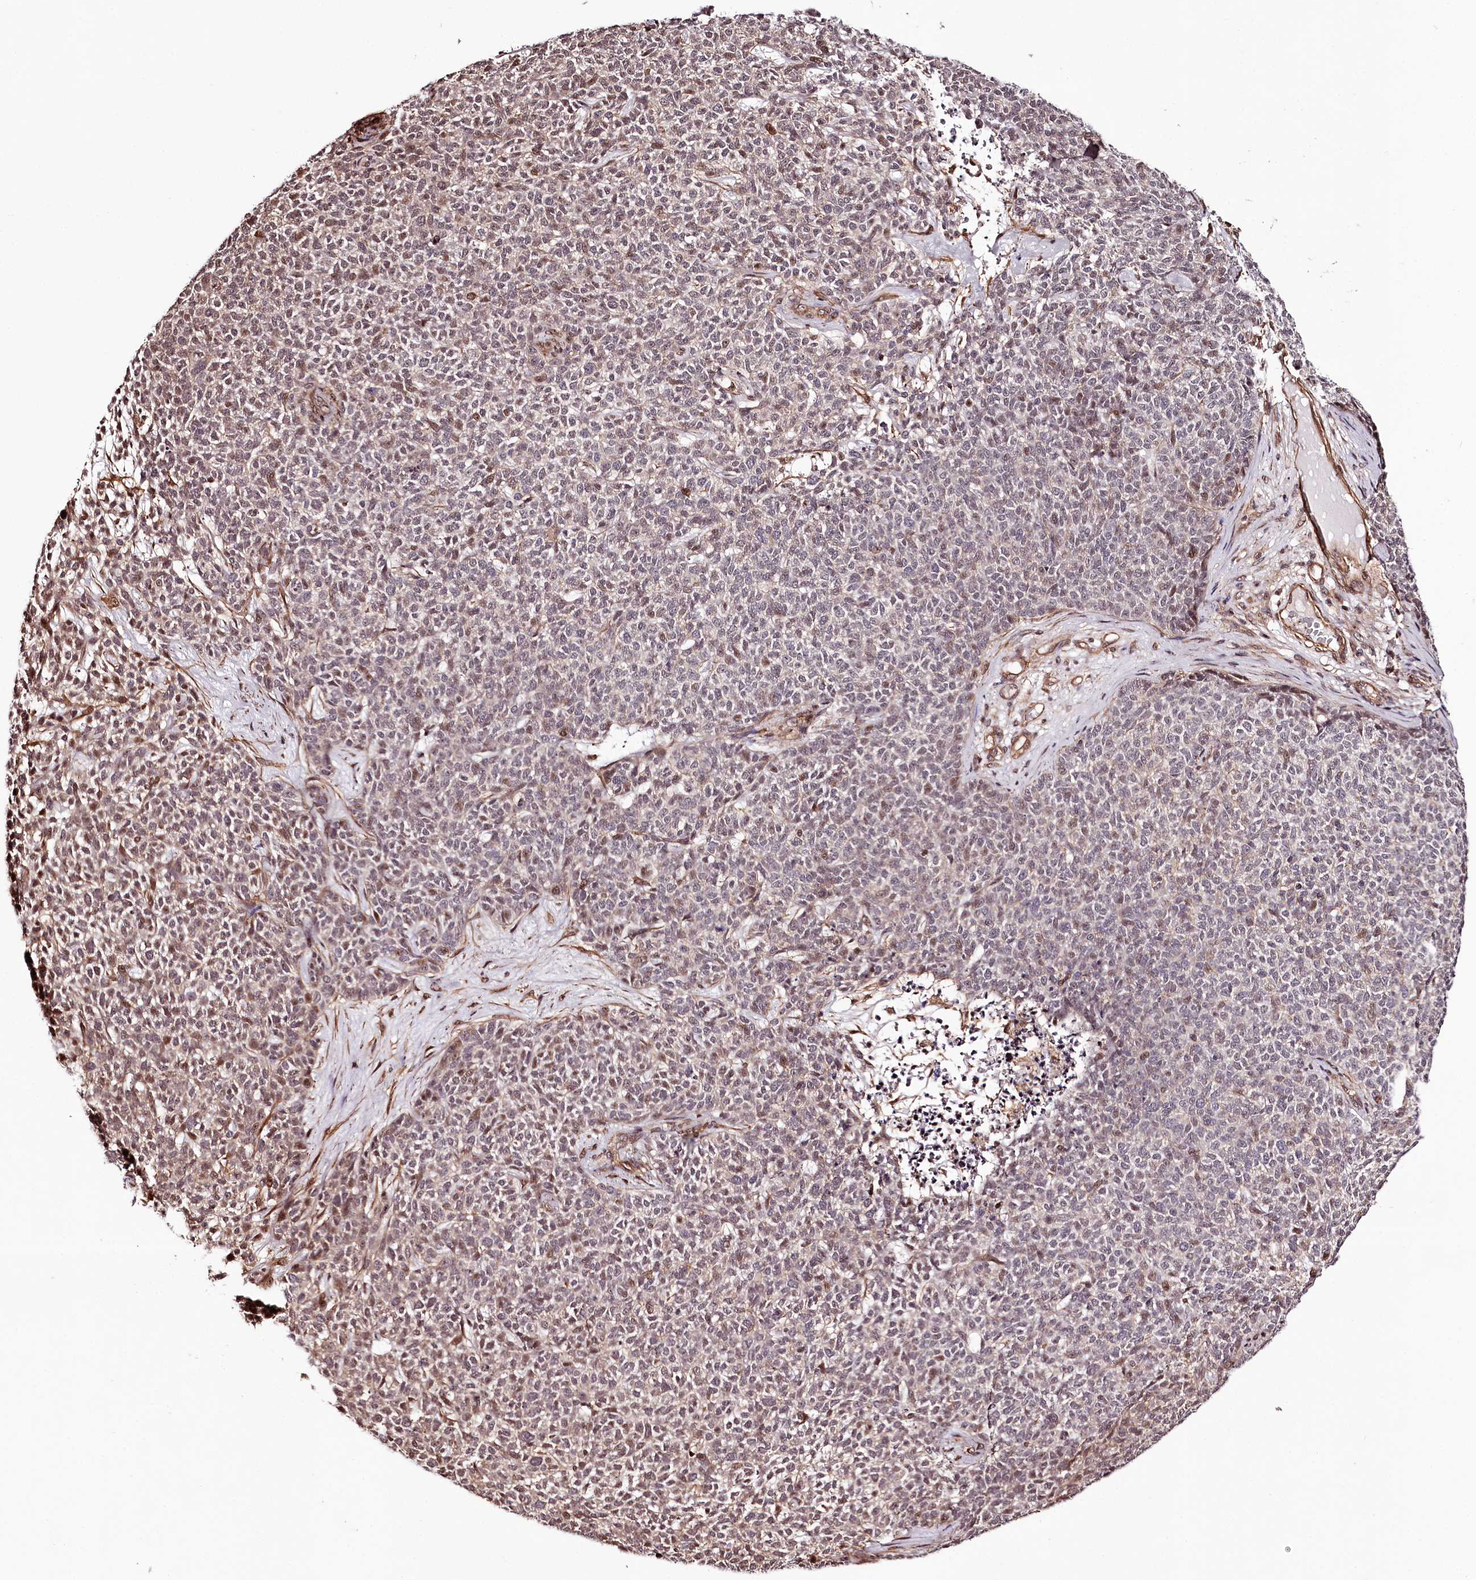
{"staining": {"intensity": "moderate", "quantity": "25%-75%", "location": "nuclear"}, "tissue": "skin cancer", "cell_type": "Tumor cells", "image_type": "cancer", "snomed": [{"axis": "morphology", "description": "Basal cell carcinoma"}, {"axis": "topography", "description": "Skin"}], "caption": "IHC of human skin basal cell carcinoma displays medium levels of moderate nuclear positivity in about 25%-75% of tumor cells. Using DAB (brown) and hematoxylin (blue) stains, captured at high magnification using brightfield microscopy.", "gene": "TTC33", "patient": {"sex": "female", "age": 84}}